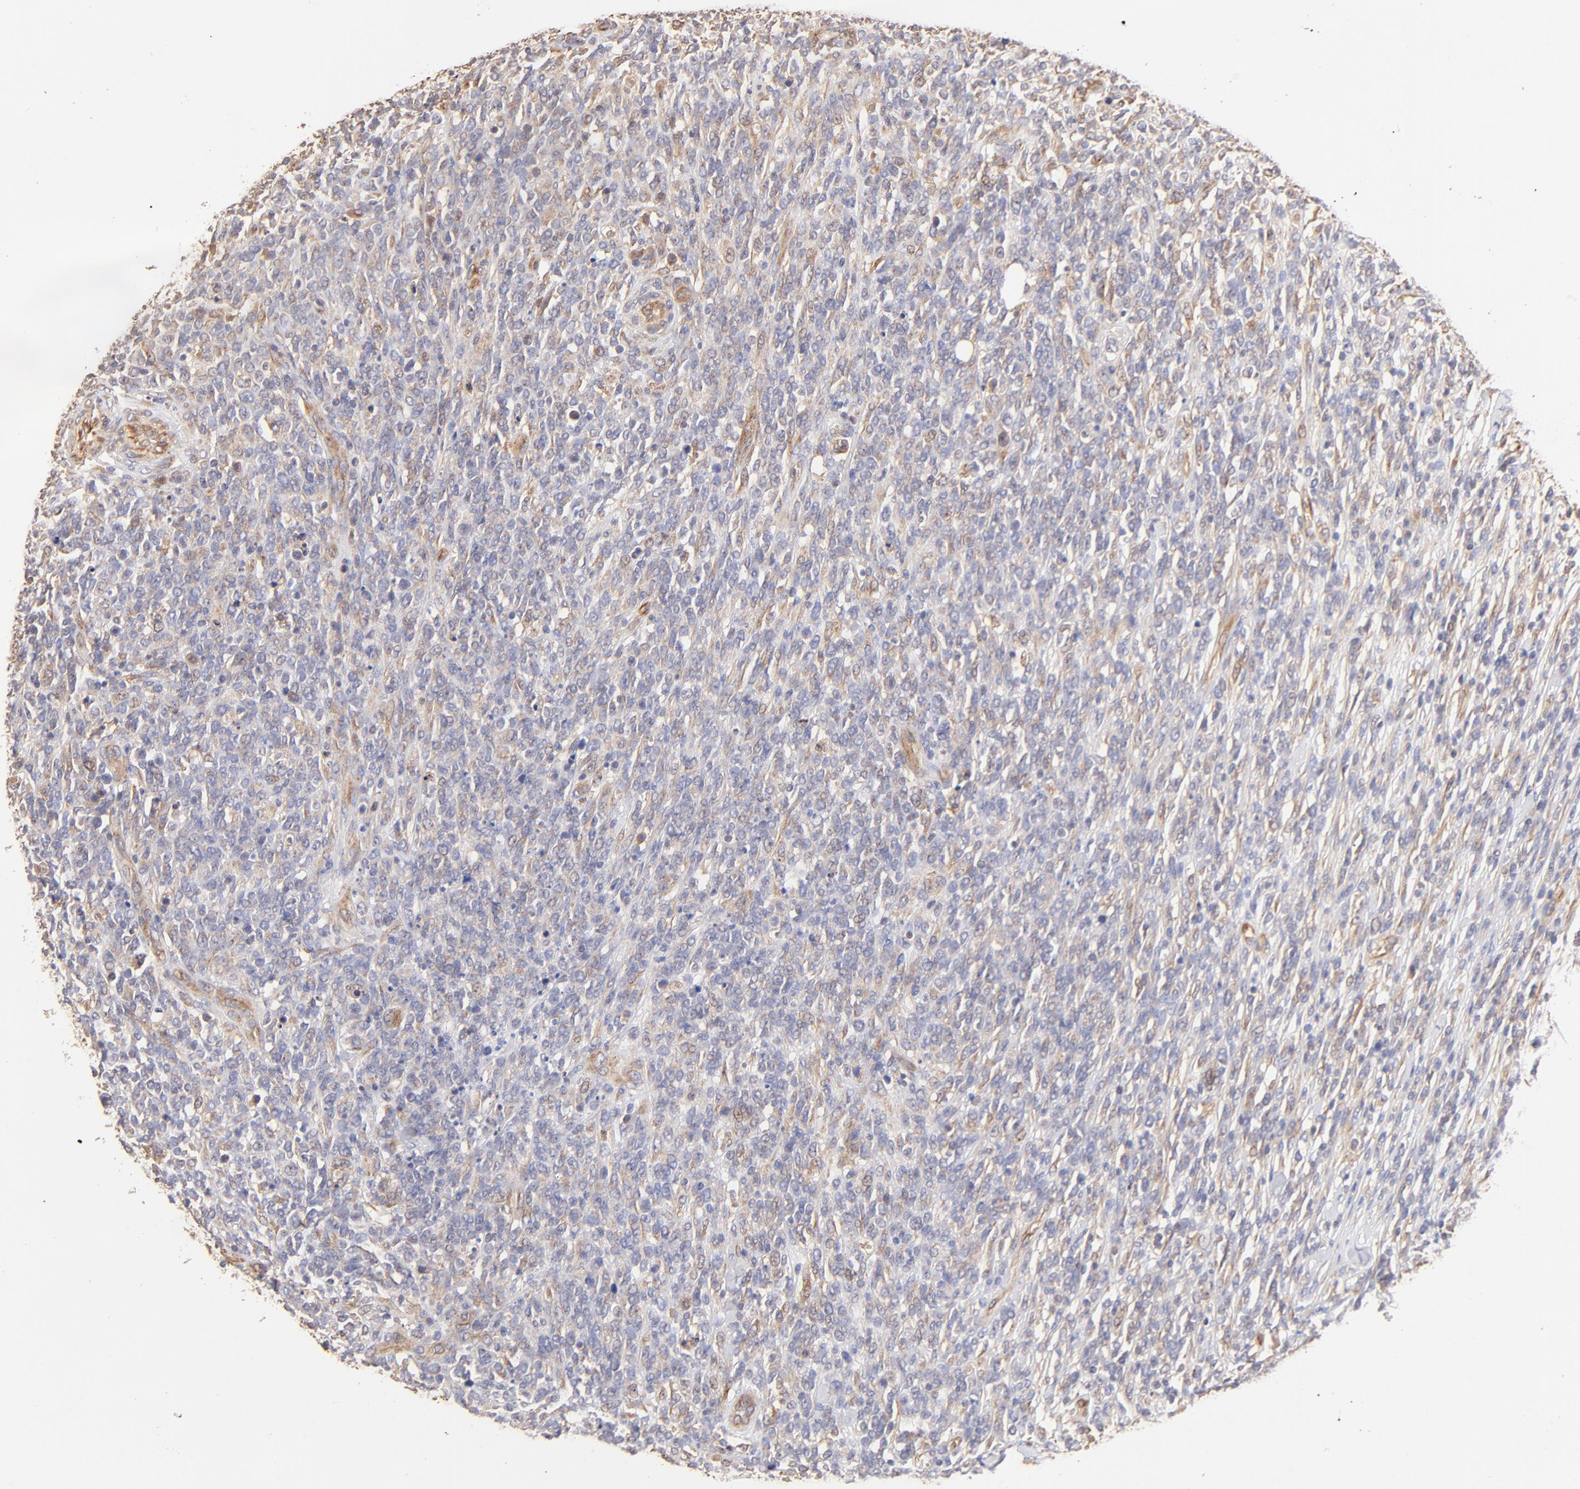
{"staining": {"intensity": "moderate", "quantity": "<25%", "location": "cytoplasmic/membranous"}, "tissue": "lymphoma", "cell_type": "Tumor cells", "image_type": "cancer", "snomed": [{"axis": "morphology", "description": "Malignant lymphoma, non-Hodgkin's type, High grade"}, {"axis": "topography", "description": "Lymph node"}], "caption": "Malignant lymphoma, non-Hodgkin's type (high-grade) was stained to show a protein in brown. There is low levels of moderate cytoplasmic/membranous expression in approximately <25% of tumor cells.", "gene": "TNFAIP3", "patient": {"sex": "female", "age": 73}}